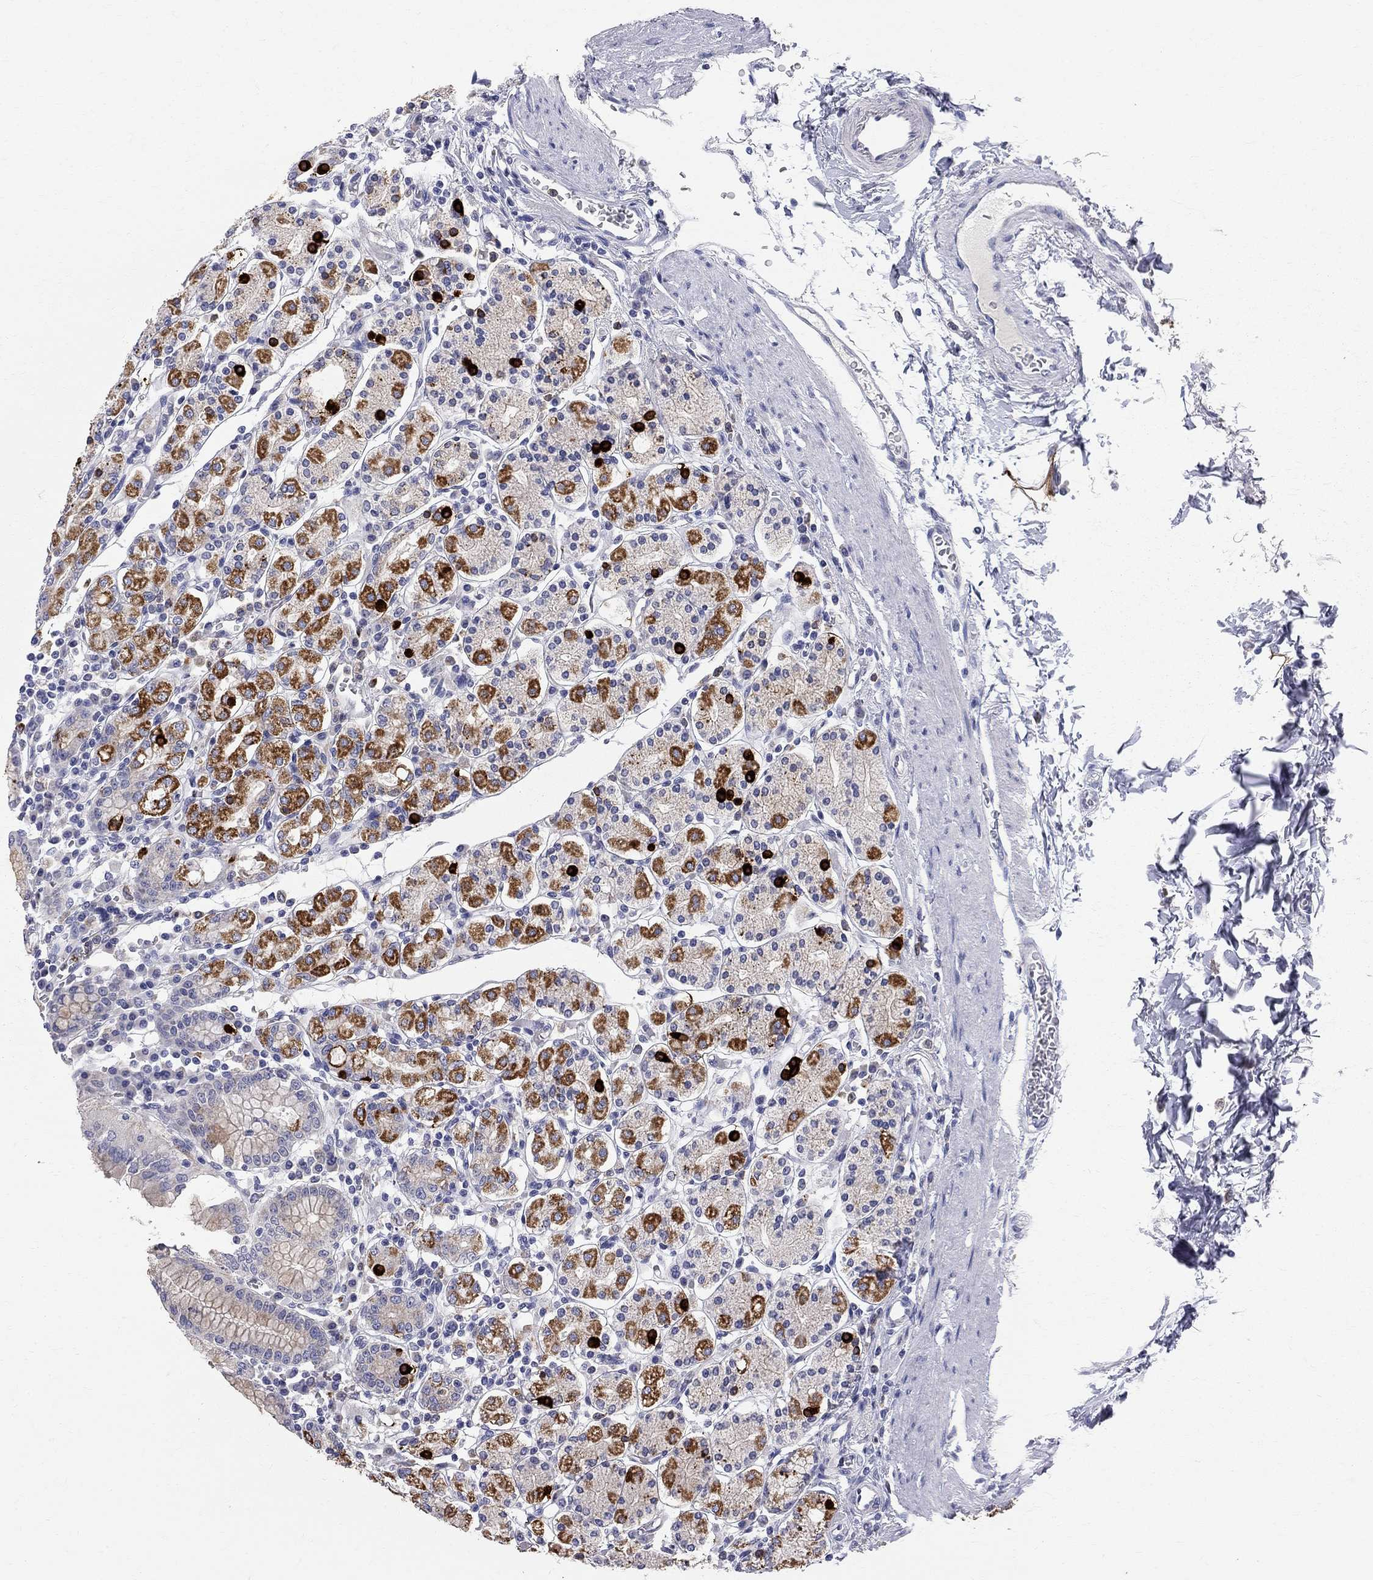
{"staining": {"intensity": "strong", "quantity": "<25%", "location": "cytoplasmic/membranous"}, "tissue": "stomach", "cell_type": "Glandular cells", "image_type": "normal", "snomed": [{"axis": "morphology", "description": "Normal tissue, NOS"}, {"axis": "topography", "description": "Stomach, upper"}, {"axis": "topography", "description": "Stomach"}], "caption": "IHC (DAB) staining of benign human stomach shows strong cytoplasmic/membranous protein positivity in approximately <25% of glandular cells. The staining was performed using DAB, with brown indicating positive protein expression. Nuclei are stained blue with hematoxylin.", "gene": "ACSL1", "patient": {"sex": "male", "age": 62}}